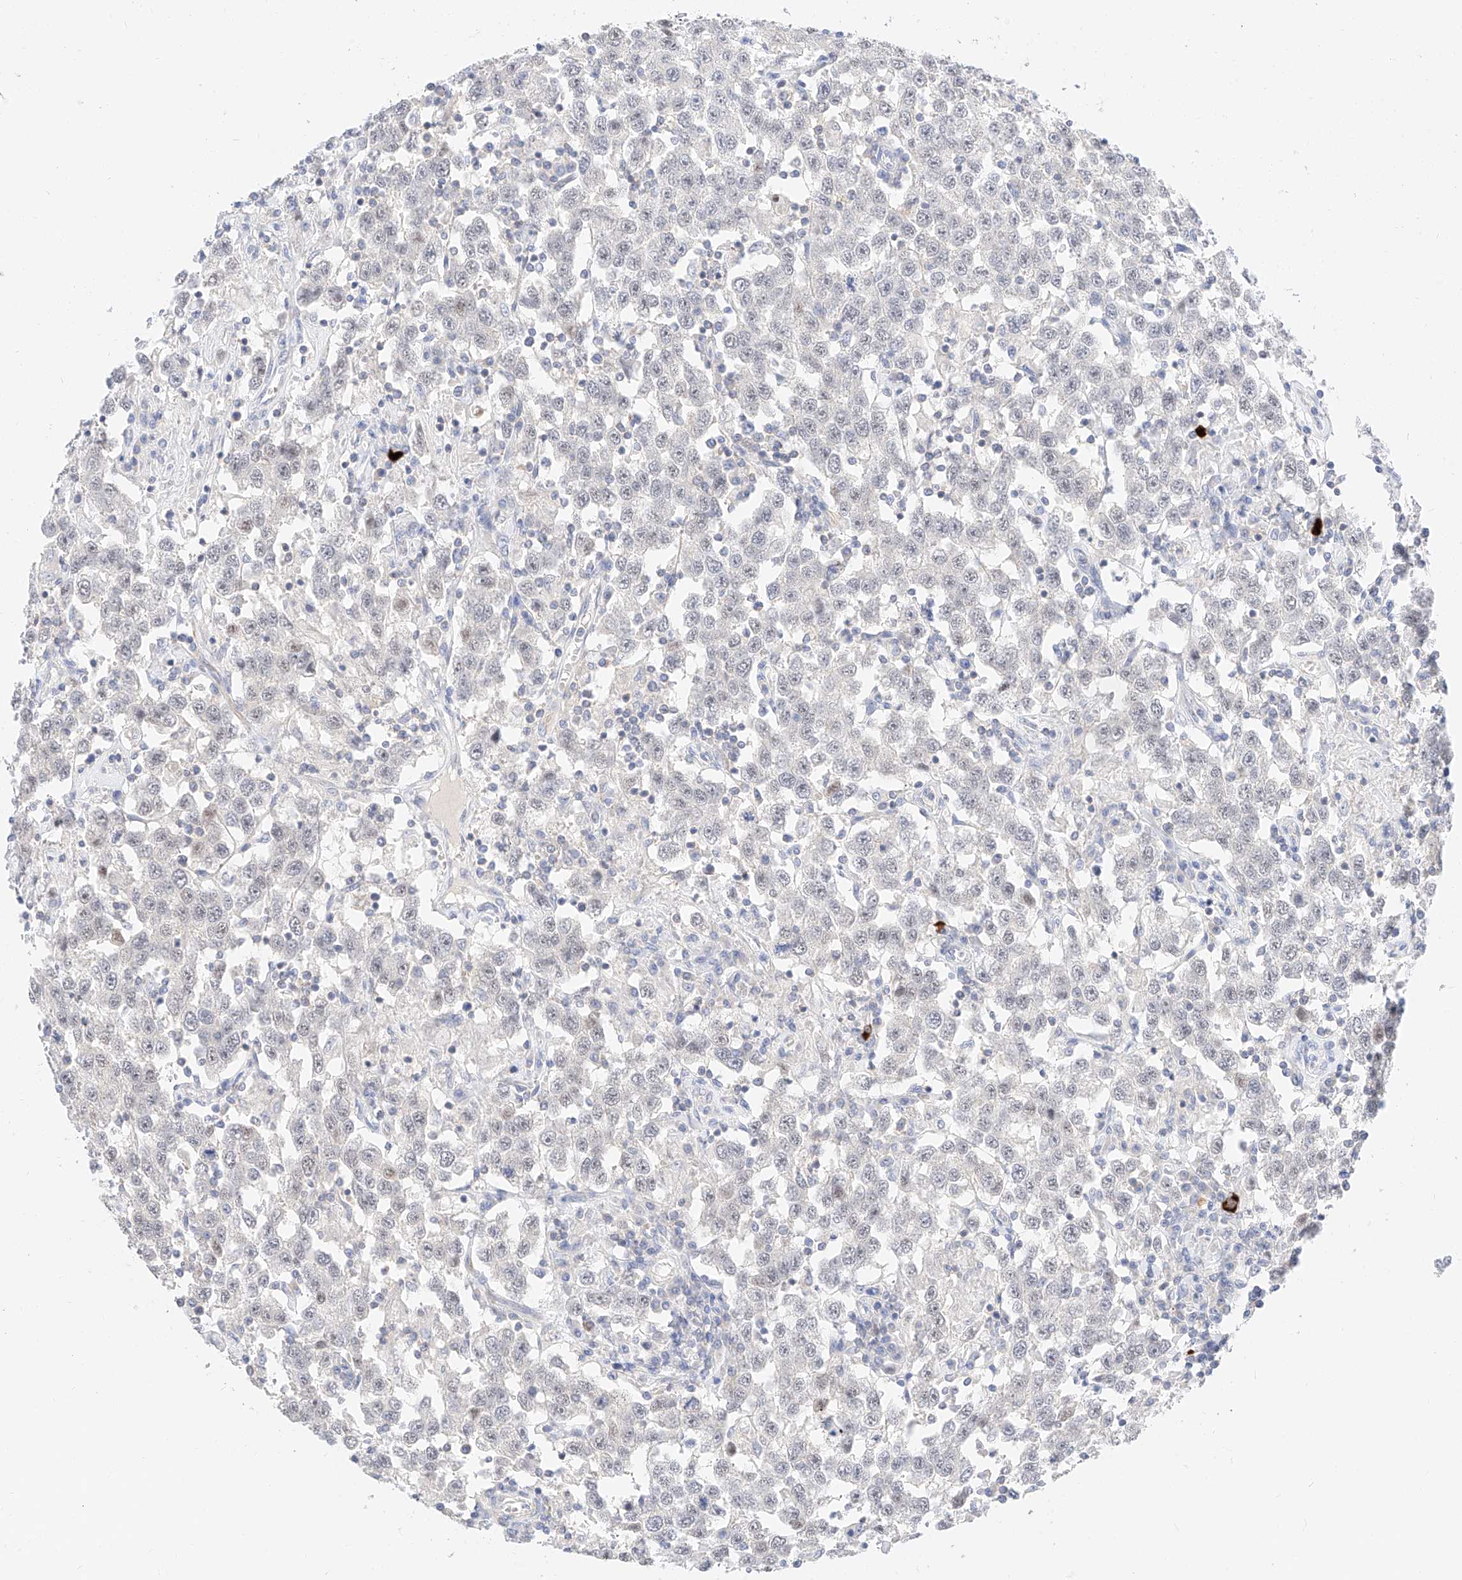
{"staining": {"intensity": "negative", "quantity": "none", "location": "none"}, "tissue": "testis cancer", "cell_type": "Tumor cells", "image_type": "cancer", "snomed": [{"axis": "morphology", "description": "Seminoma, NOS"}, {"axis": "topography", "description": "Testis"}], "caption": "There is no significant positivity in tumor cells of testis seminoma.", "gene": "CDCP2", "patient": {"sex": "male", "age": 41}}